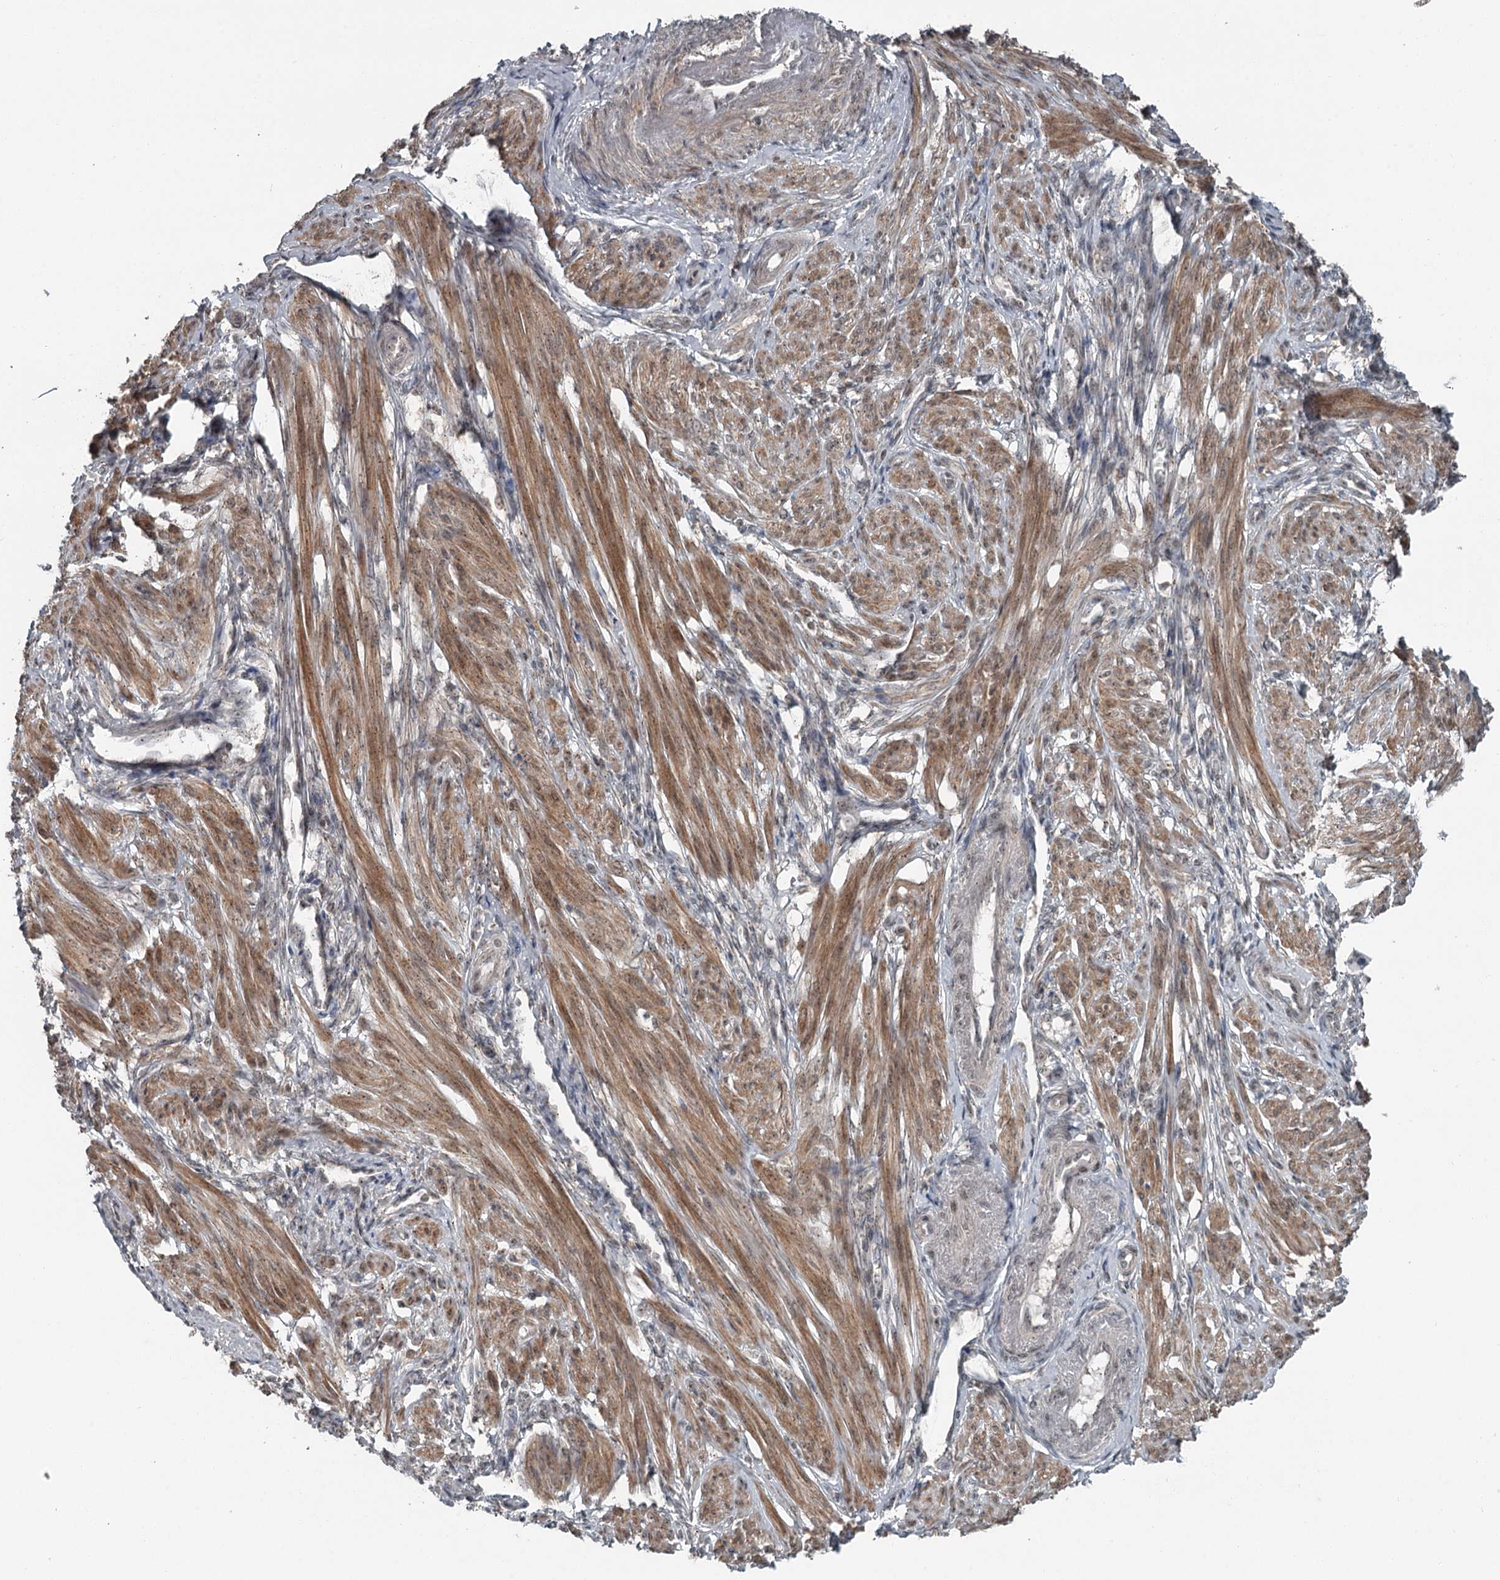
{"staining": {"intensity": "moderate", "quantity": ">75%", "location": "cytoplasmic/membranous,nuclear"}, "tissue": "smooth muscle", "cell_type": "Smooth muscle cells", "image_type": "normal", "snomed": [{"axis": "morphology", "description": "Normal tissue, NOS"}, {"axis": "topography", "description": "Smooth muscle"}], "caption": "Human smooth muscle stained for a protein (brown) exhibits moderate cytoplasmic/membranous,nuclear positive positivity in approximately >75% of smooth muscle cells.", "gene": "EXOSC1", "patient": {"sex": "female", "age": 39}}